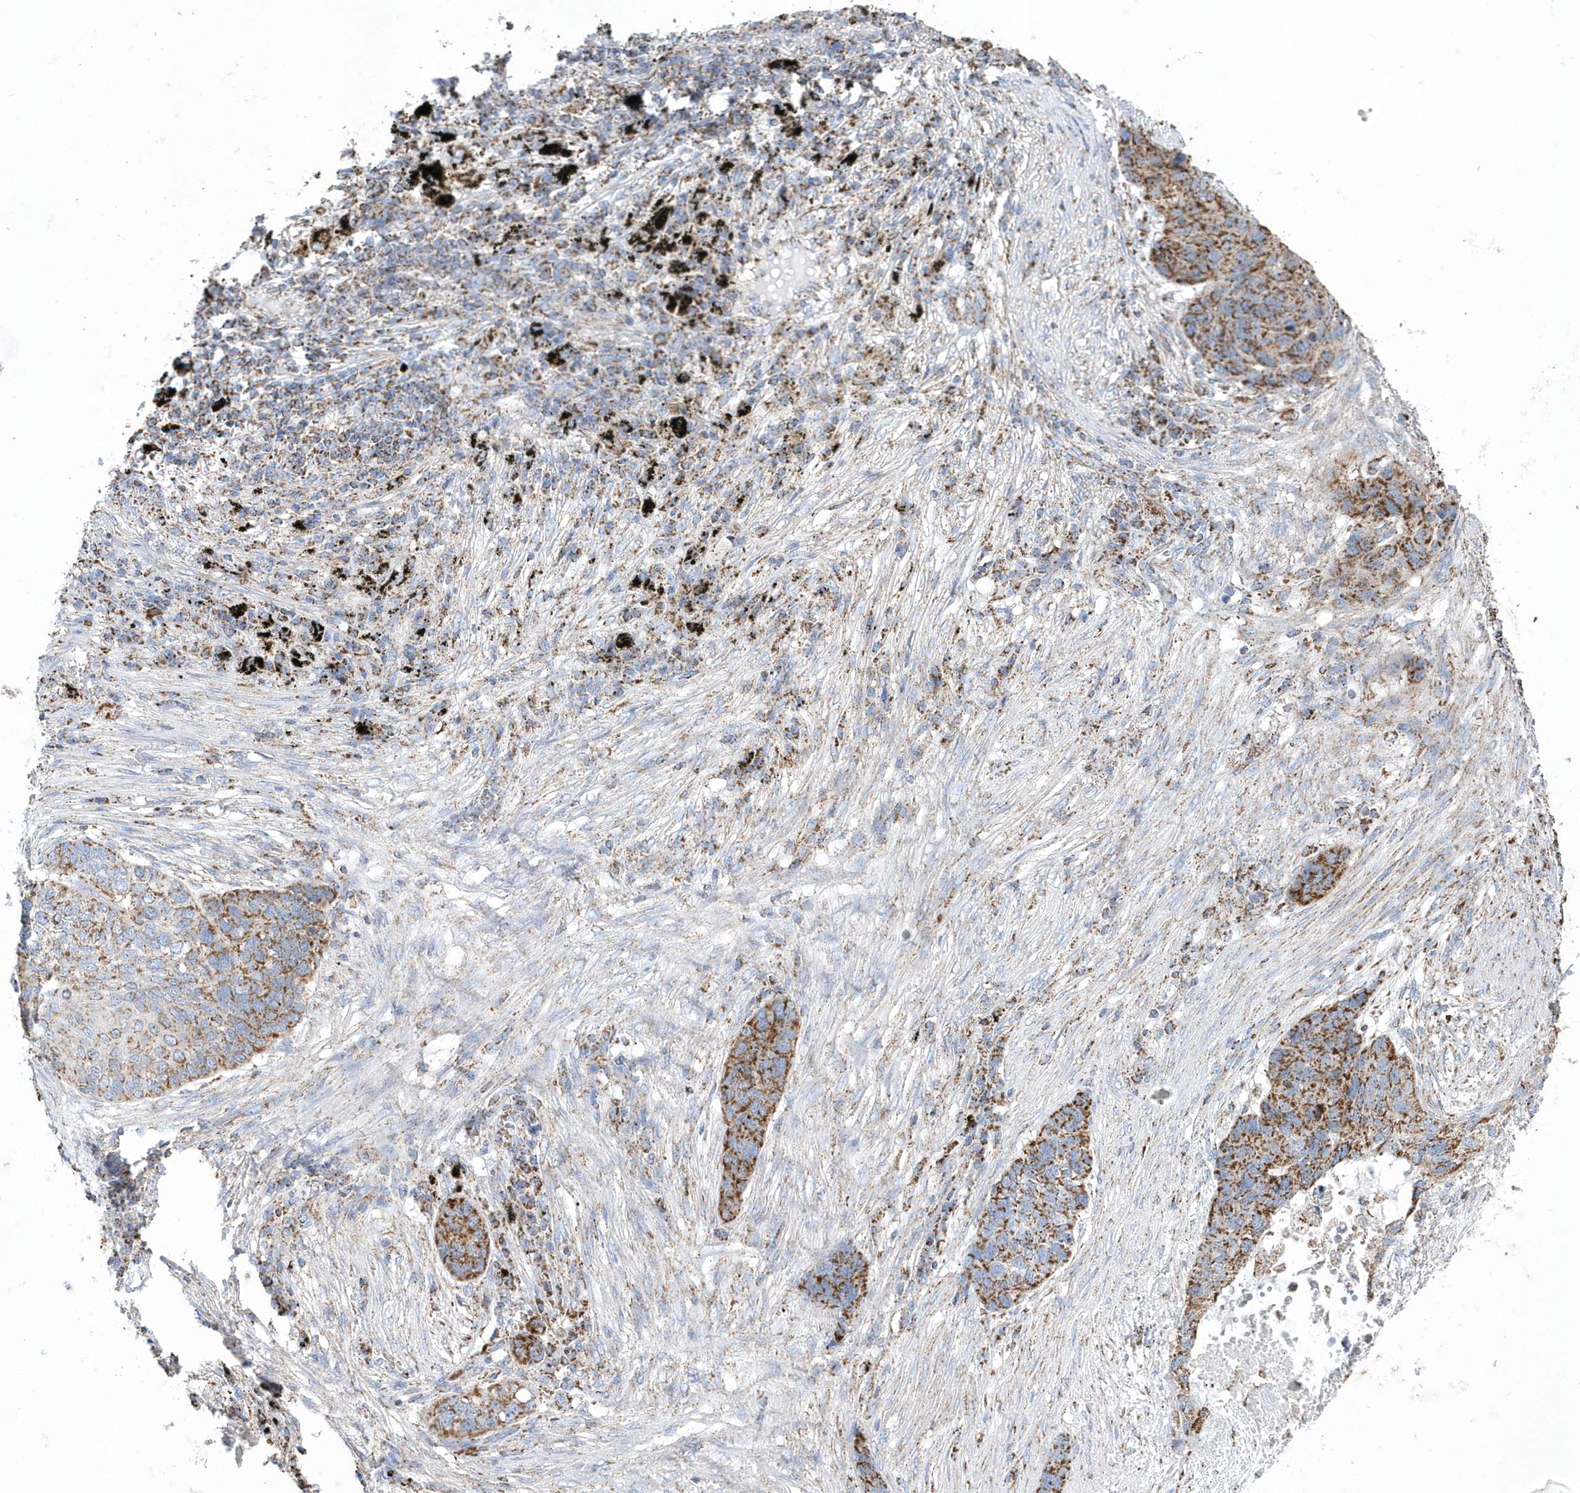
{"staining": {"intensity": "moderate", "quantity": ">75%", "location": "cytoplasmic/membranous"}, "tissue": "lung cancer", "cell_type": "Tumor cells", "image_type": "cancer", "snomed": [{"axis": "morphology", "description": "Squamous cell carcinoma, NOS"}, {"axis": "topography", "description": "Lung"}], "caption": "This is a photomicrograph of IHC staining of squamous cell carcinoma (lung), which shows moderate positivity in the cytoplasmic/membranous of tumor cells.", "gene": "GTPBP8", "patient": {"sex": "female", "age": 63}}